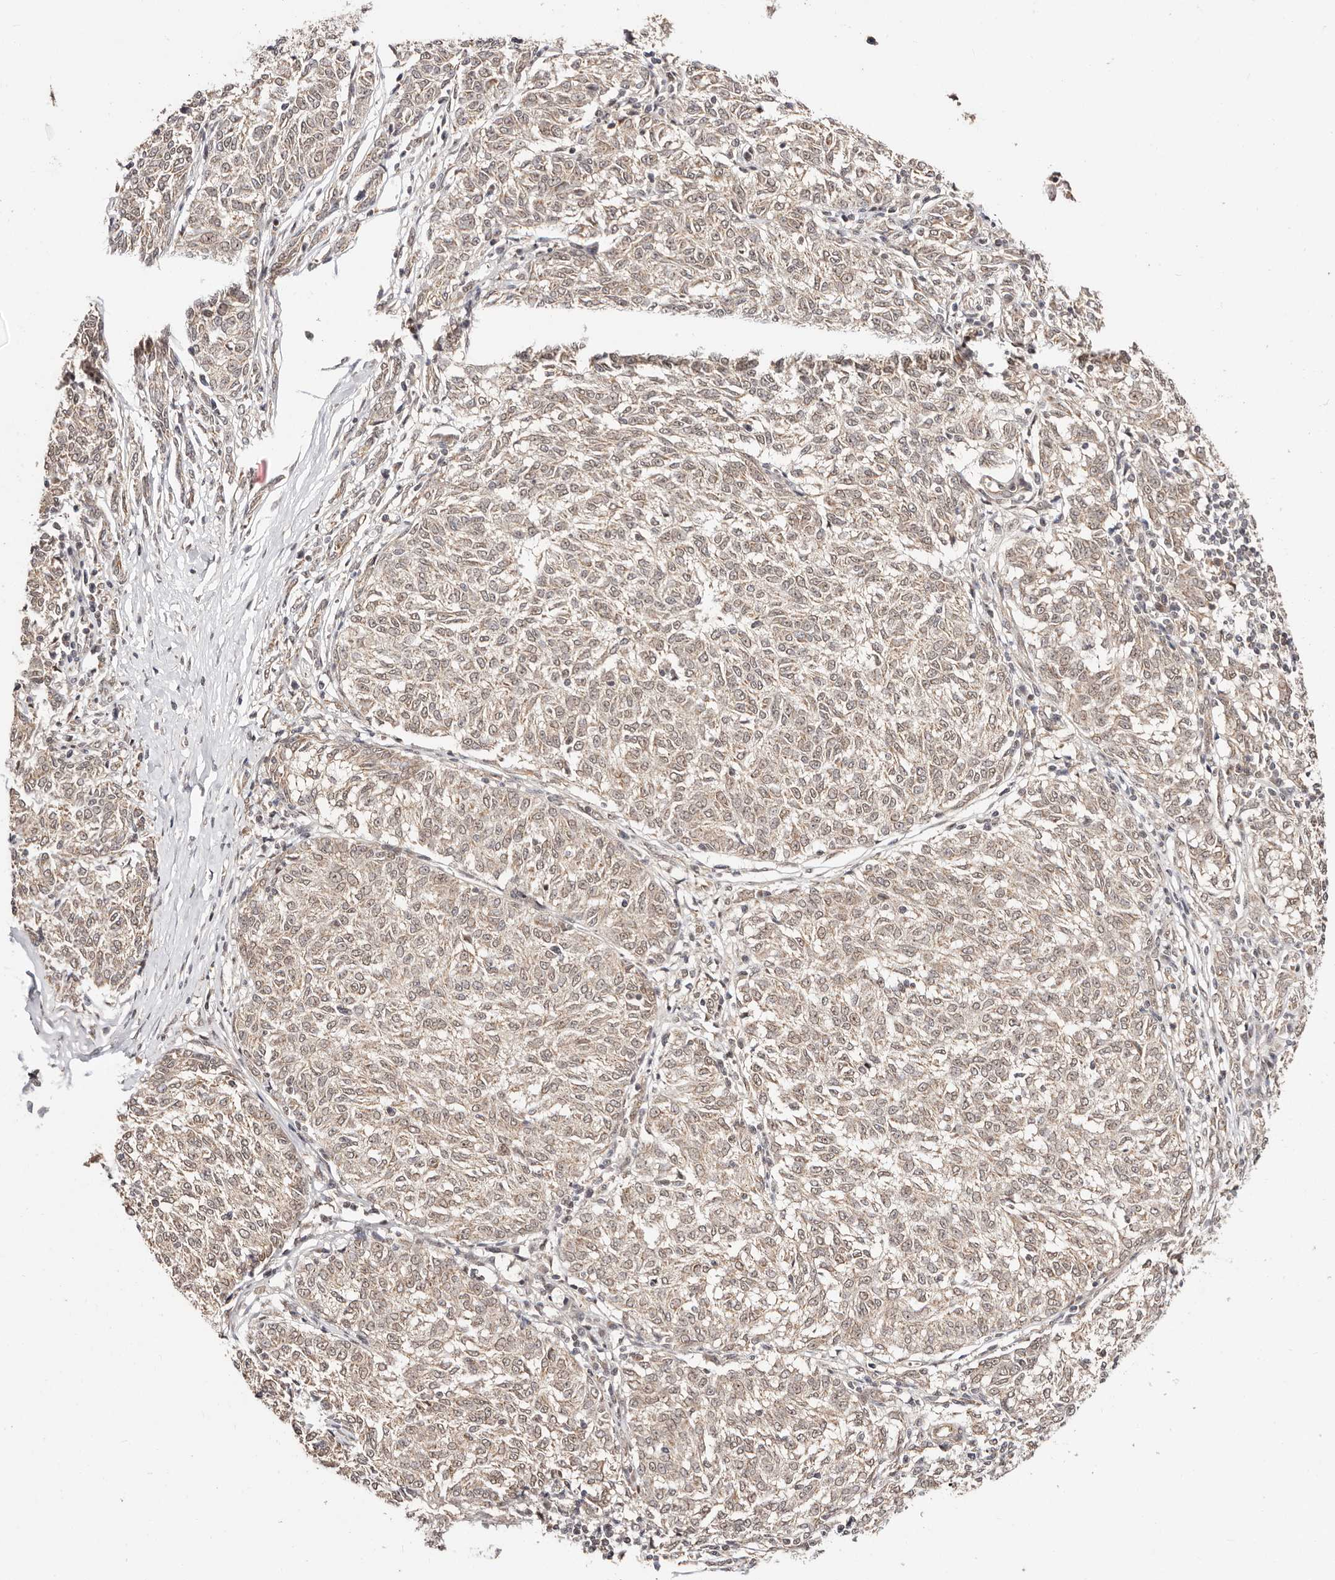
{"staining": {"intensity": "weak", "quantity": "25%-75%", "location": "cytoplasmic/membranous,nuclear"}, "tissue": "melanoma", "cell_type": "Tumor cells", "image_type": "cancer", "snomed": [{"axis": "morphology", "description": "Malignant melanoma, NOS"}, {"axis": "topography", "description": "Skin"}], "caption": "Malignant melanoma stained with a brown dye exhibits weak cytoplasmic/membranous and nuclear positive positivity in approximately 25%-75% of tumor cells.", "gene": "CTNNBL1", "patient": {"sex": "female", "age": 72}}